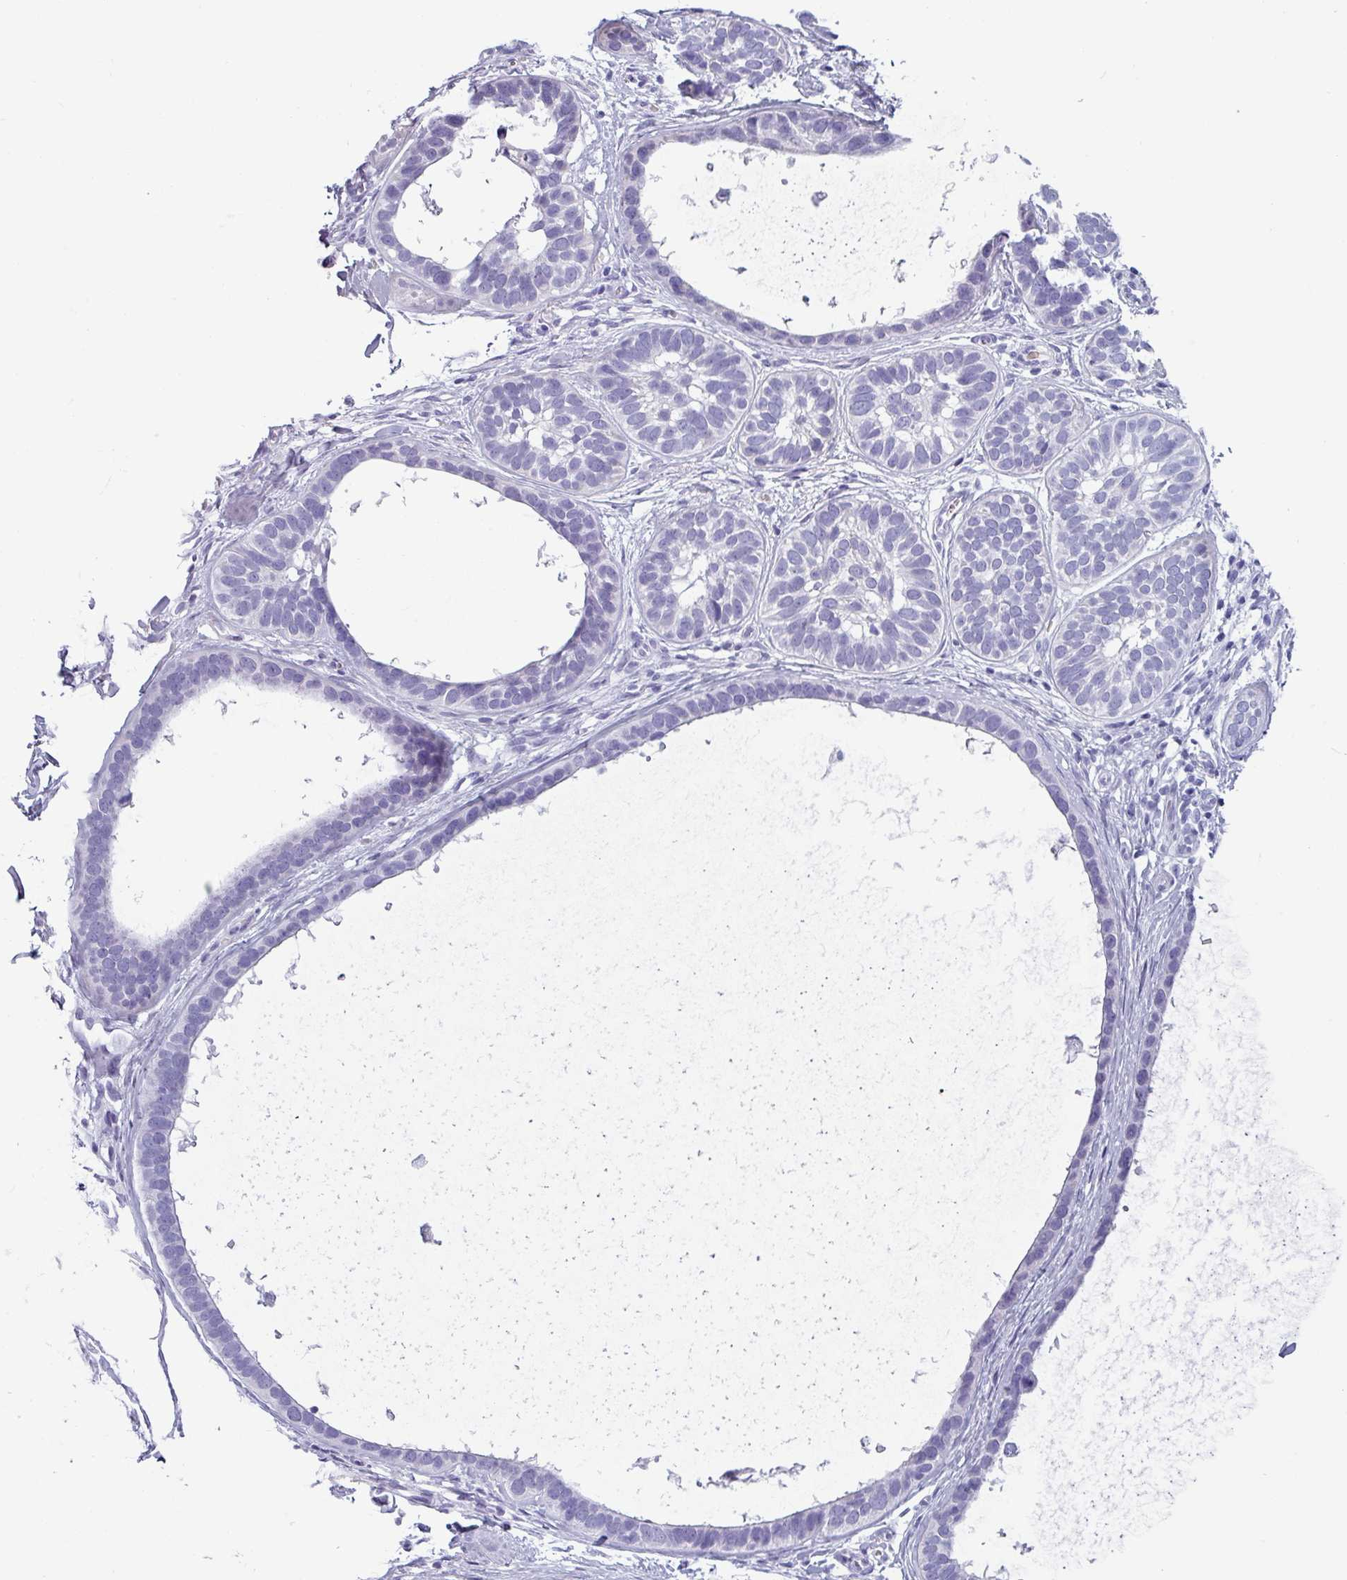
{"staining": {"intensity": "negative", "quantity": "none", "location": "none"}, "tissue": "skin cancer", "cell_type": "Tumor cells", "image_type": "cancer", "snomed": [{"axis": "morphology", "description": "Basal cell carcinoma"}, {"axis": "topography", "description": "Skin"}], "caption": "High magnification brightfield microscopy of skin cancer stained with DAB (brown) and counterstained with hematoxylin (blue): tumor cells show no significant positivity.", "gene": "CRYBB2", "patient": {"sex": "male", "age": 62}}